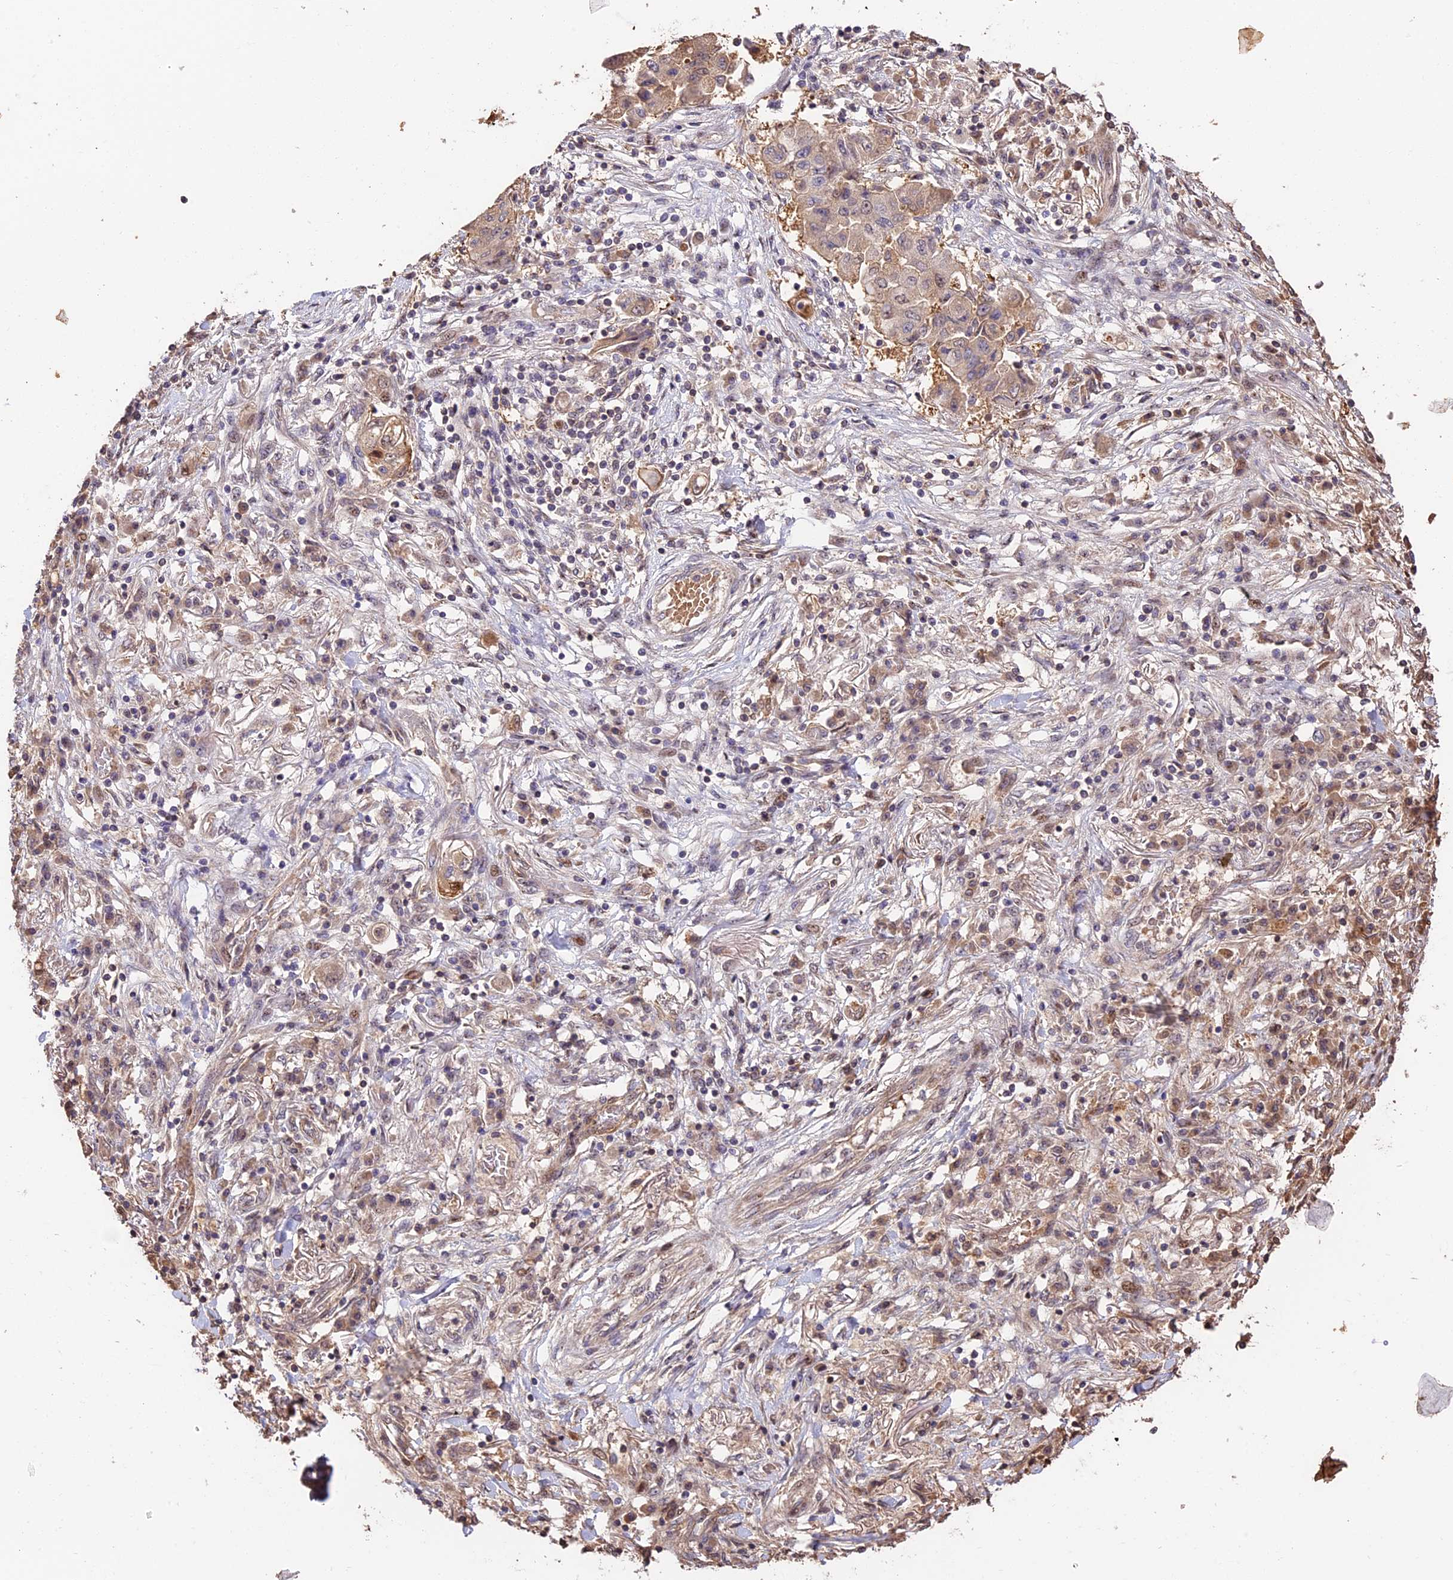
{"staining": {"intensity": "weak", "quantity": "<25%", "location": "cytoplasmic/membranous,nuclear"}, "tissue": "lung cancer", "cell_type": "Tumor cells", "image_type": "cancer", "snomed": [{"axis": "morphology", "description": "Squamous cell carcinoma, NOS"}, {"axis": "topography", "description": "Lung"}], "caption": "Image shows no significant protein expression in tumor cells of lung cancer. (DAB (3,3'-diaminobenzidine) immunohistochemistry (IHC) with hematoxylin counter stain).", "gene": "PPP1R37", "patient": {"sex": "male", "age": 74}}